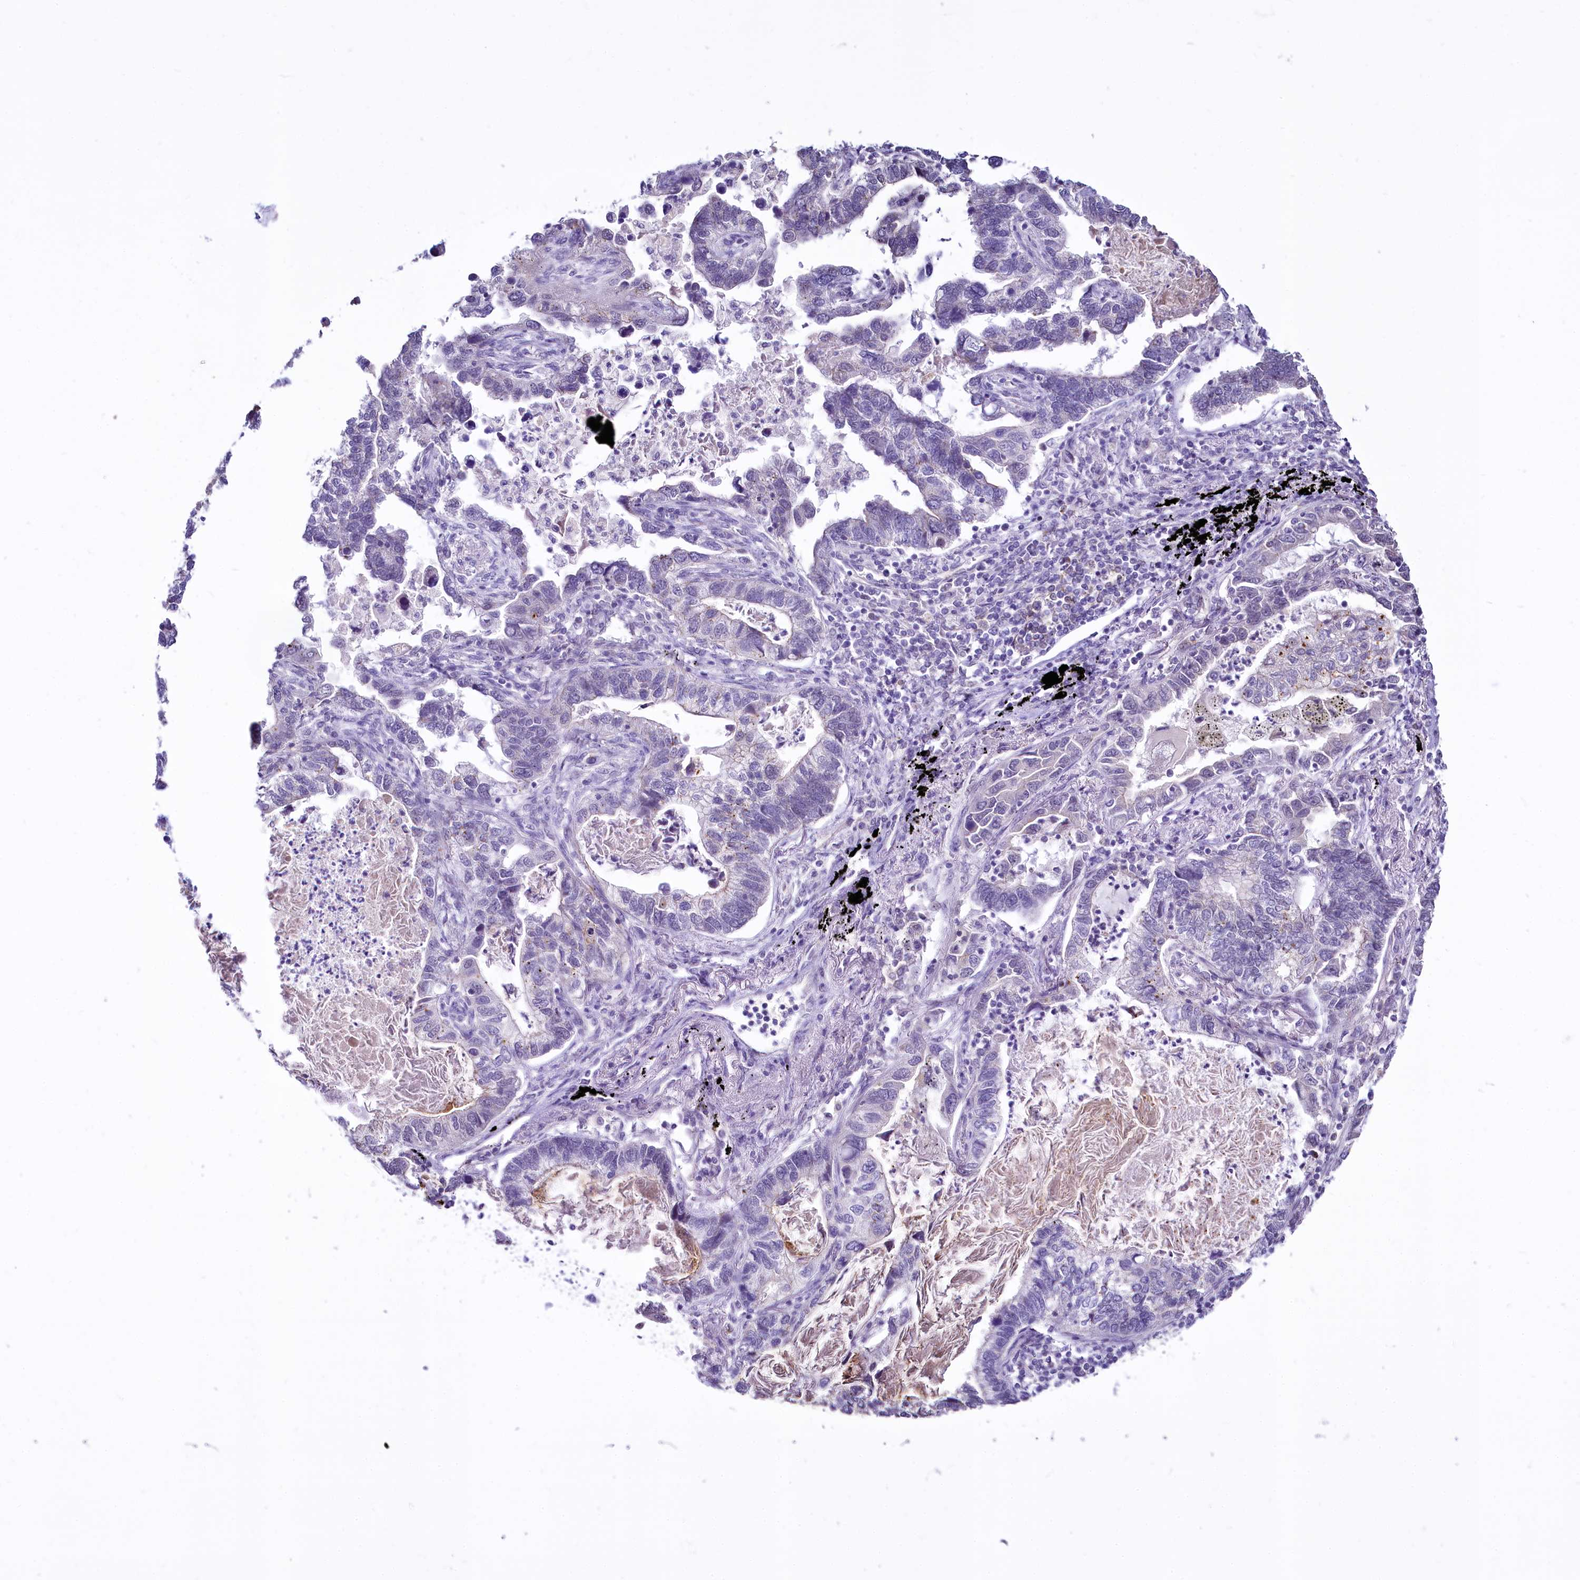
{"staining": {"intensity": "negative", "quantity": "none", "location": "none"}, "tissue": "lung cancer", "cell_type": "Tumor cells", "image_type": "cancer", "snomed": [{"axis": "morphology", "description": "Adenocarcinoma, NOS"}, {"axis": "topography", "description": "Lung"}], "caption": "The immunohistochemistry (IHC) image has no significant staining in tumor cells of lung adenocarcinoma tissue.", "gene": "BANK1", "patient": {"sex": "male", "age": 67}}